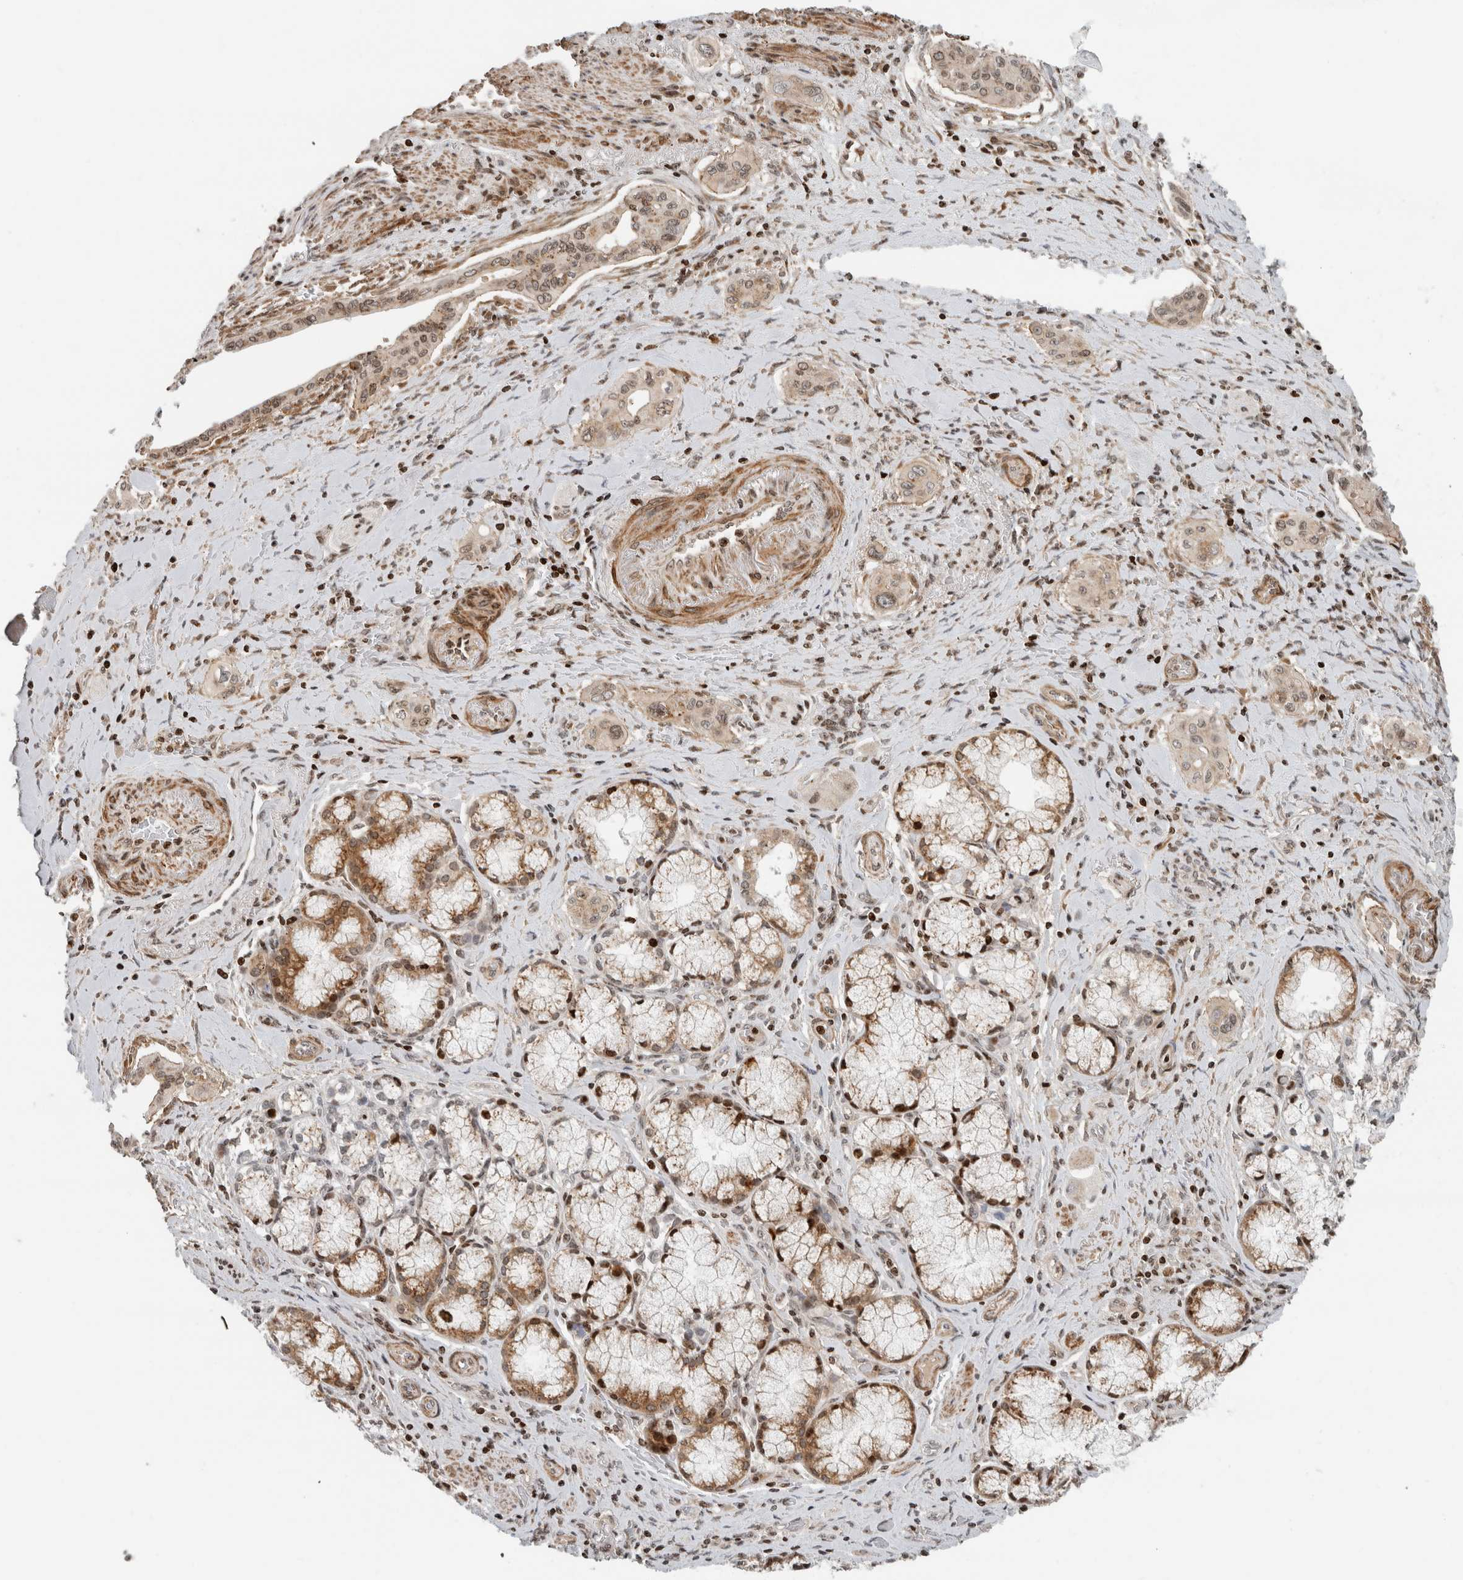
{"staining": {"intensity": "weak", "quantity": ">75%", "location": "cytoplasmic/membranous,nuclear"}, "tissue": "pancreatic cancer", "cell_type": "Tumor cells", "image_type": "cancer", "snomed": [{"axis": "morphology", "description": "Adenocarcinoma, NOS"}, {"axis": "topography", "description": "Pancreas"}], "caption": "Immunohistochemistry photomicrograph of human pancreatic cancer stained for a protein (brown), which reveals low levels of weak cytoplasmic/membranous and nuclear positivity in about >75% of tumor cells.", "gene": "GINS4", "patient": {"sex": "male", "age": 77}}